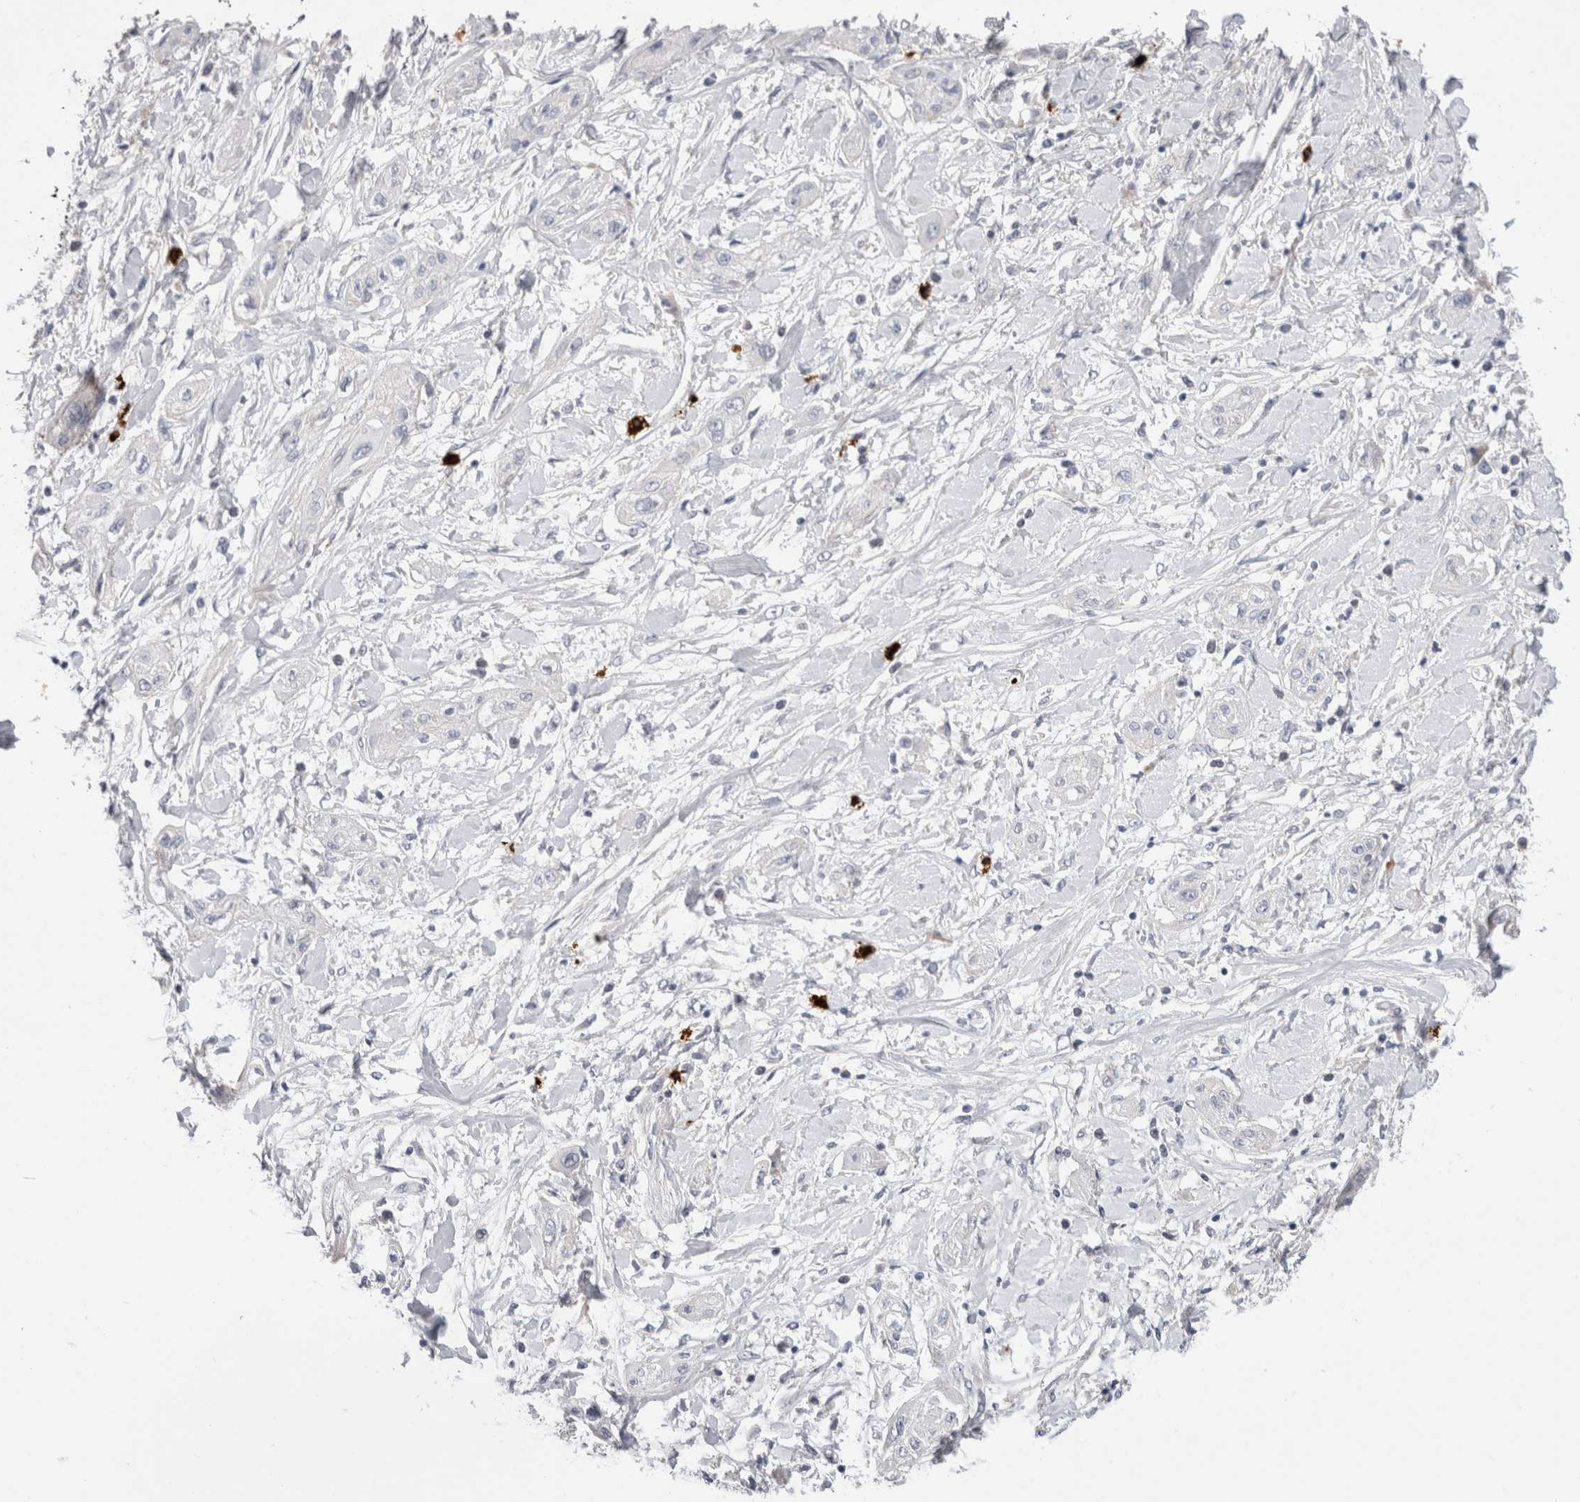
{"staining": {"intensity": "negative", "quantity": "none", "location": "none"}, "tissue": "lung cancer", "cell_type": "Tumor cells", "image_type": "cancer", "snomed": [{"axis": "morphology", "description": "Squamous cell carcinoma, NOS"}, {"axis": "topography", "description": "Lung"}], "caption": "Immunohistochemistry (IHC) of human squamous cell carcinoma (lung) displays no expression in tumor cells.", "gene": "SPINK2", "patient": {"sex": "female", "age": 47}}